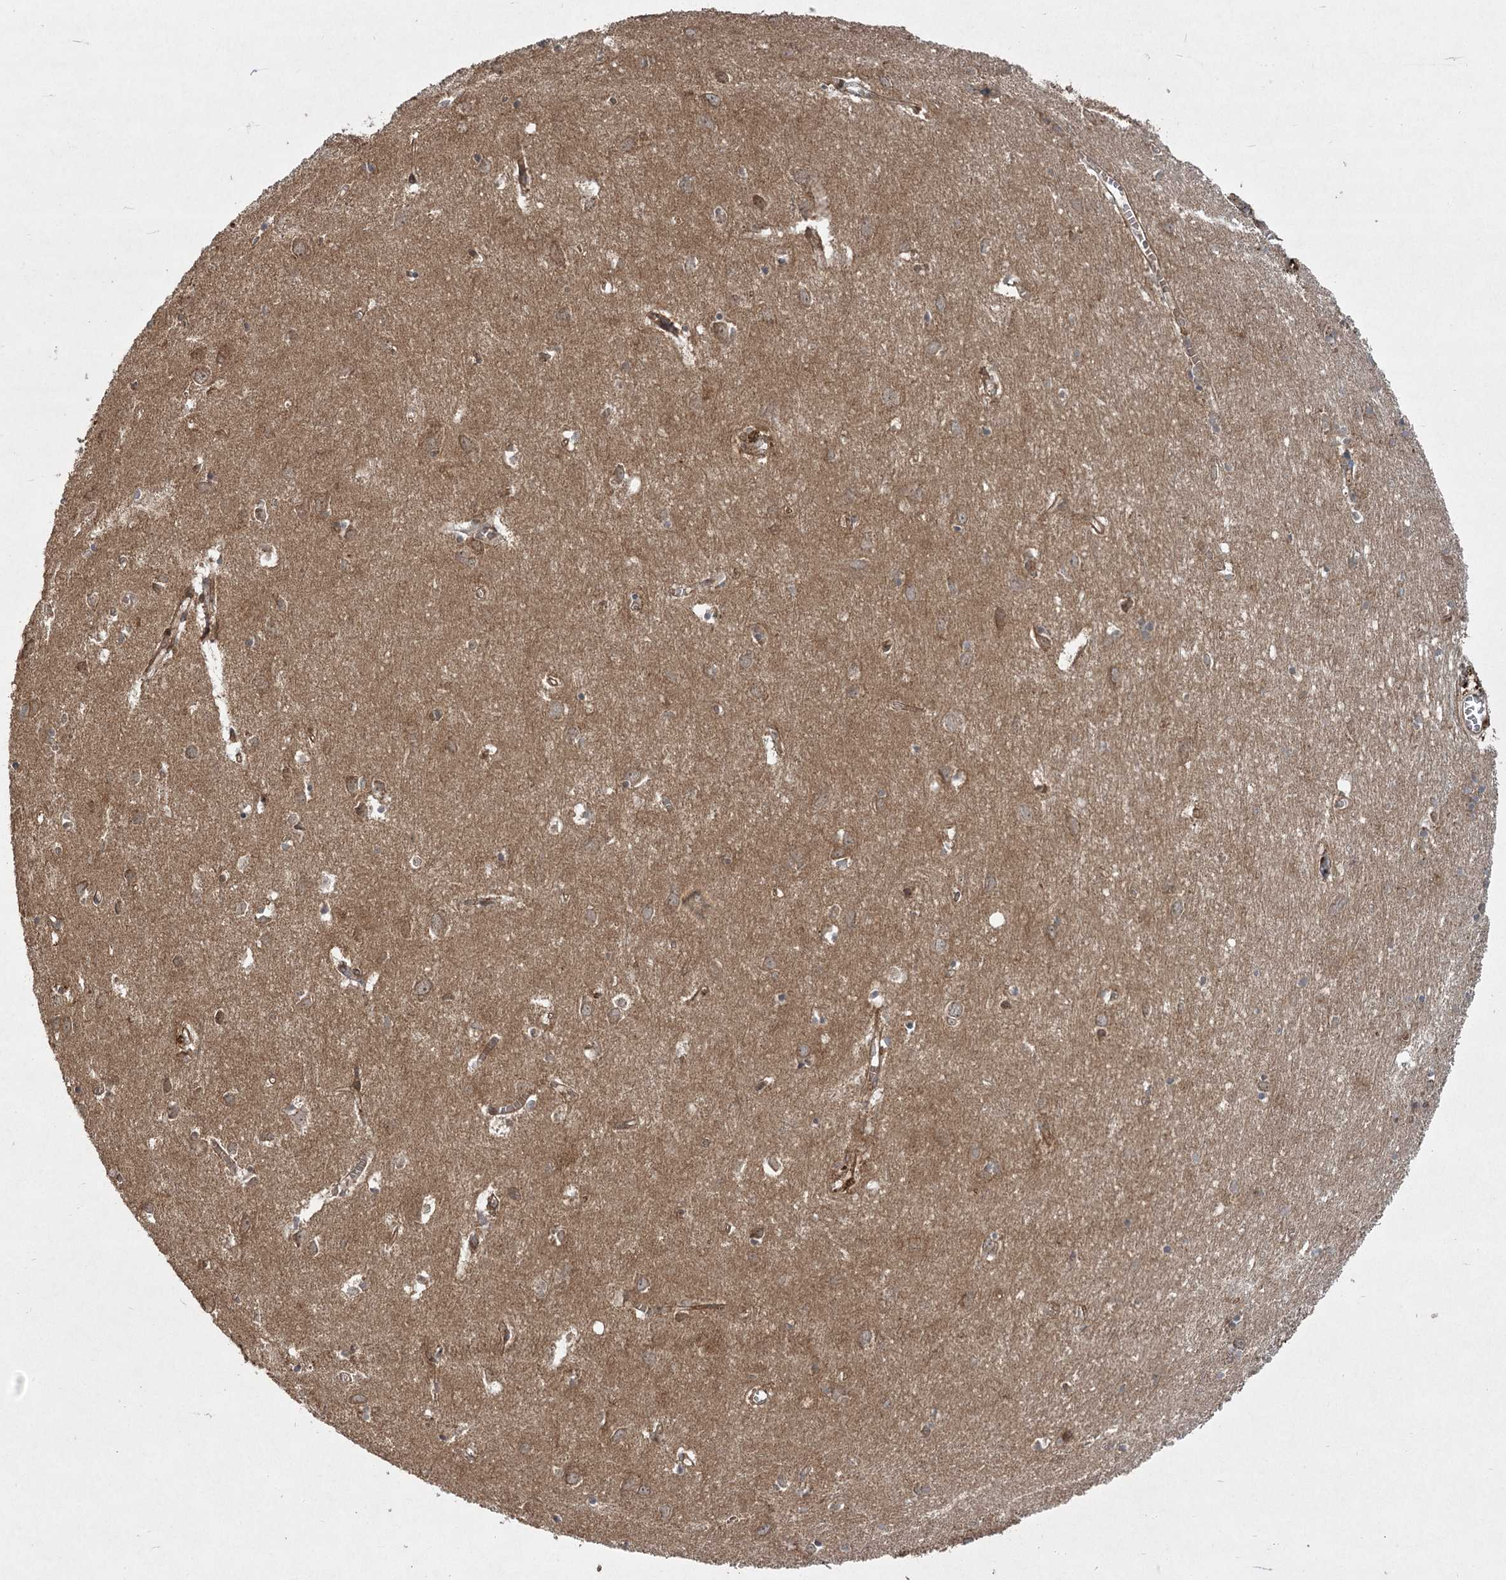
{"staining": {"intensity": "moderate", "quantity": ">75%", "location": "cytoplasmic/membranous"}, "tissue": "cerebral cortex", "cell_type": "Endothelial cells", "image_type": "normal", "snomed": [{"axis": "morphology", "description": "Normal tissue, NOS"}, {"axis": "topography", "description": "Cerebral cortex"}], "caption": "A medium amount of moderate cytoplasmic/membranous expression is seen in approximately >75% of endothelial cells in benign cerebral cortex.", "gene": "CPLANE1", "patient": {"sex": "female", "age": 64}}